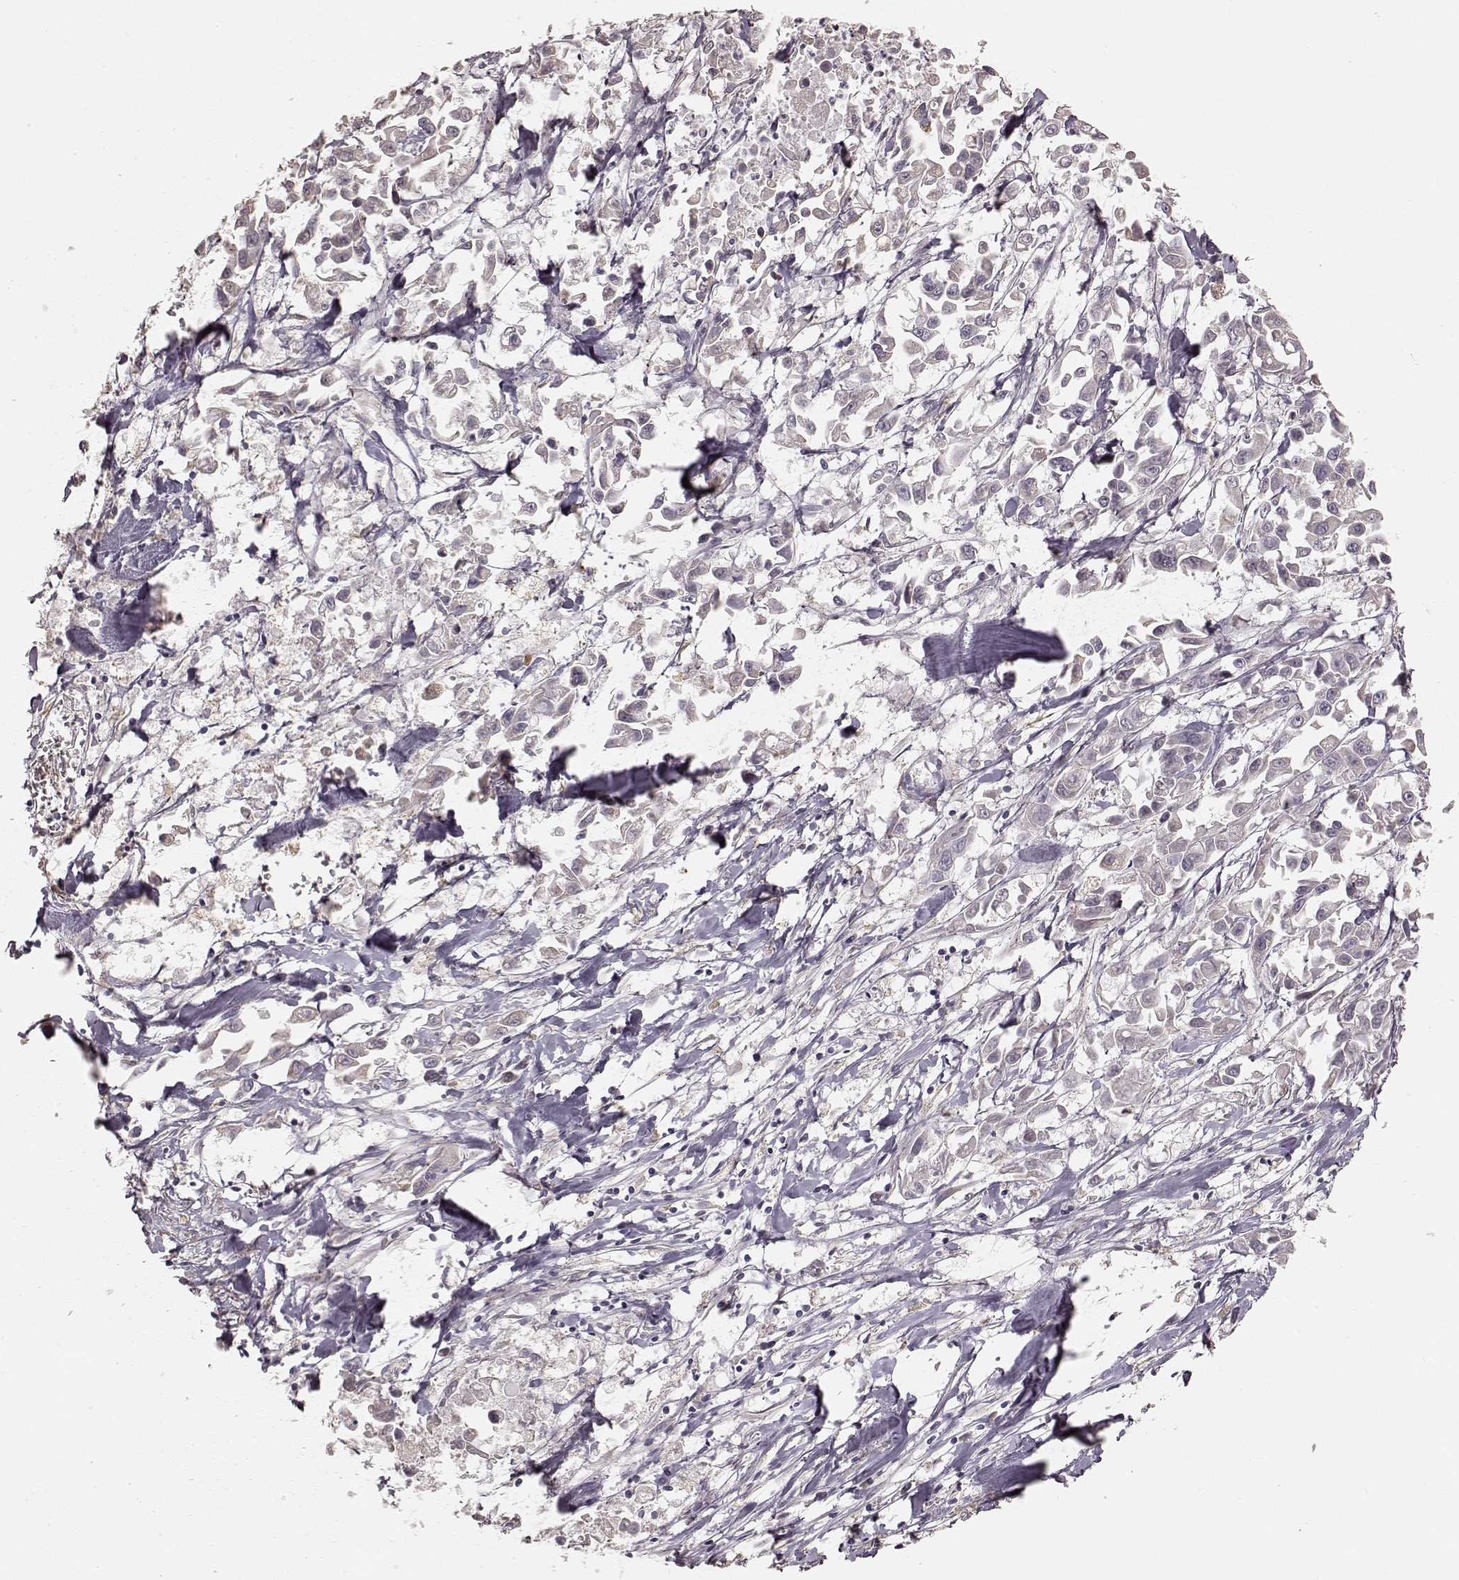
{"staining": {"intensity": "negative", "quantity": "none", "location": "none"}, "tissue": "pancreatic cancer", "cell_type": "Tumor cells", "image_type": "cancer", "snomed": [{"axis": "morphology", "description": "Adenocarcinoma, NOS"}, {"axis": "topography", "description": "Pancreas"}], "caption": "This is a micrograph of IHC staining of adenocarcinoma (pancreatic), which shows no staining in tumor cells.", "gene": "KCNJ9", "patient": {"sex": "female", "age": 83}}